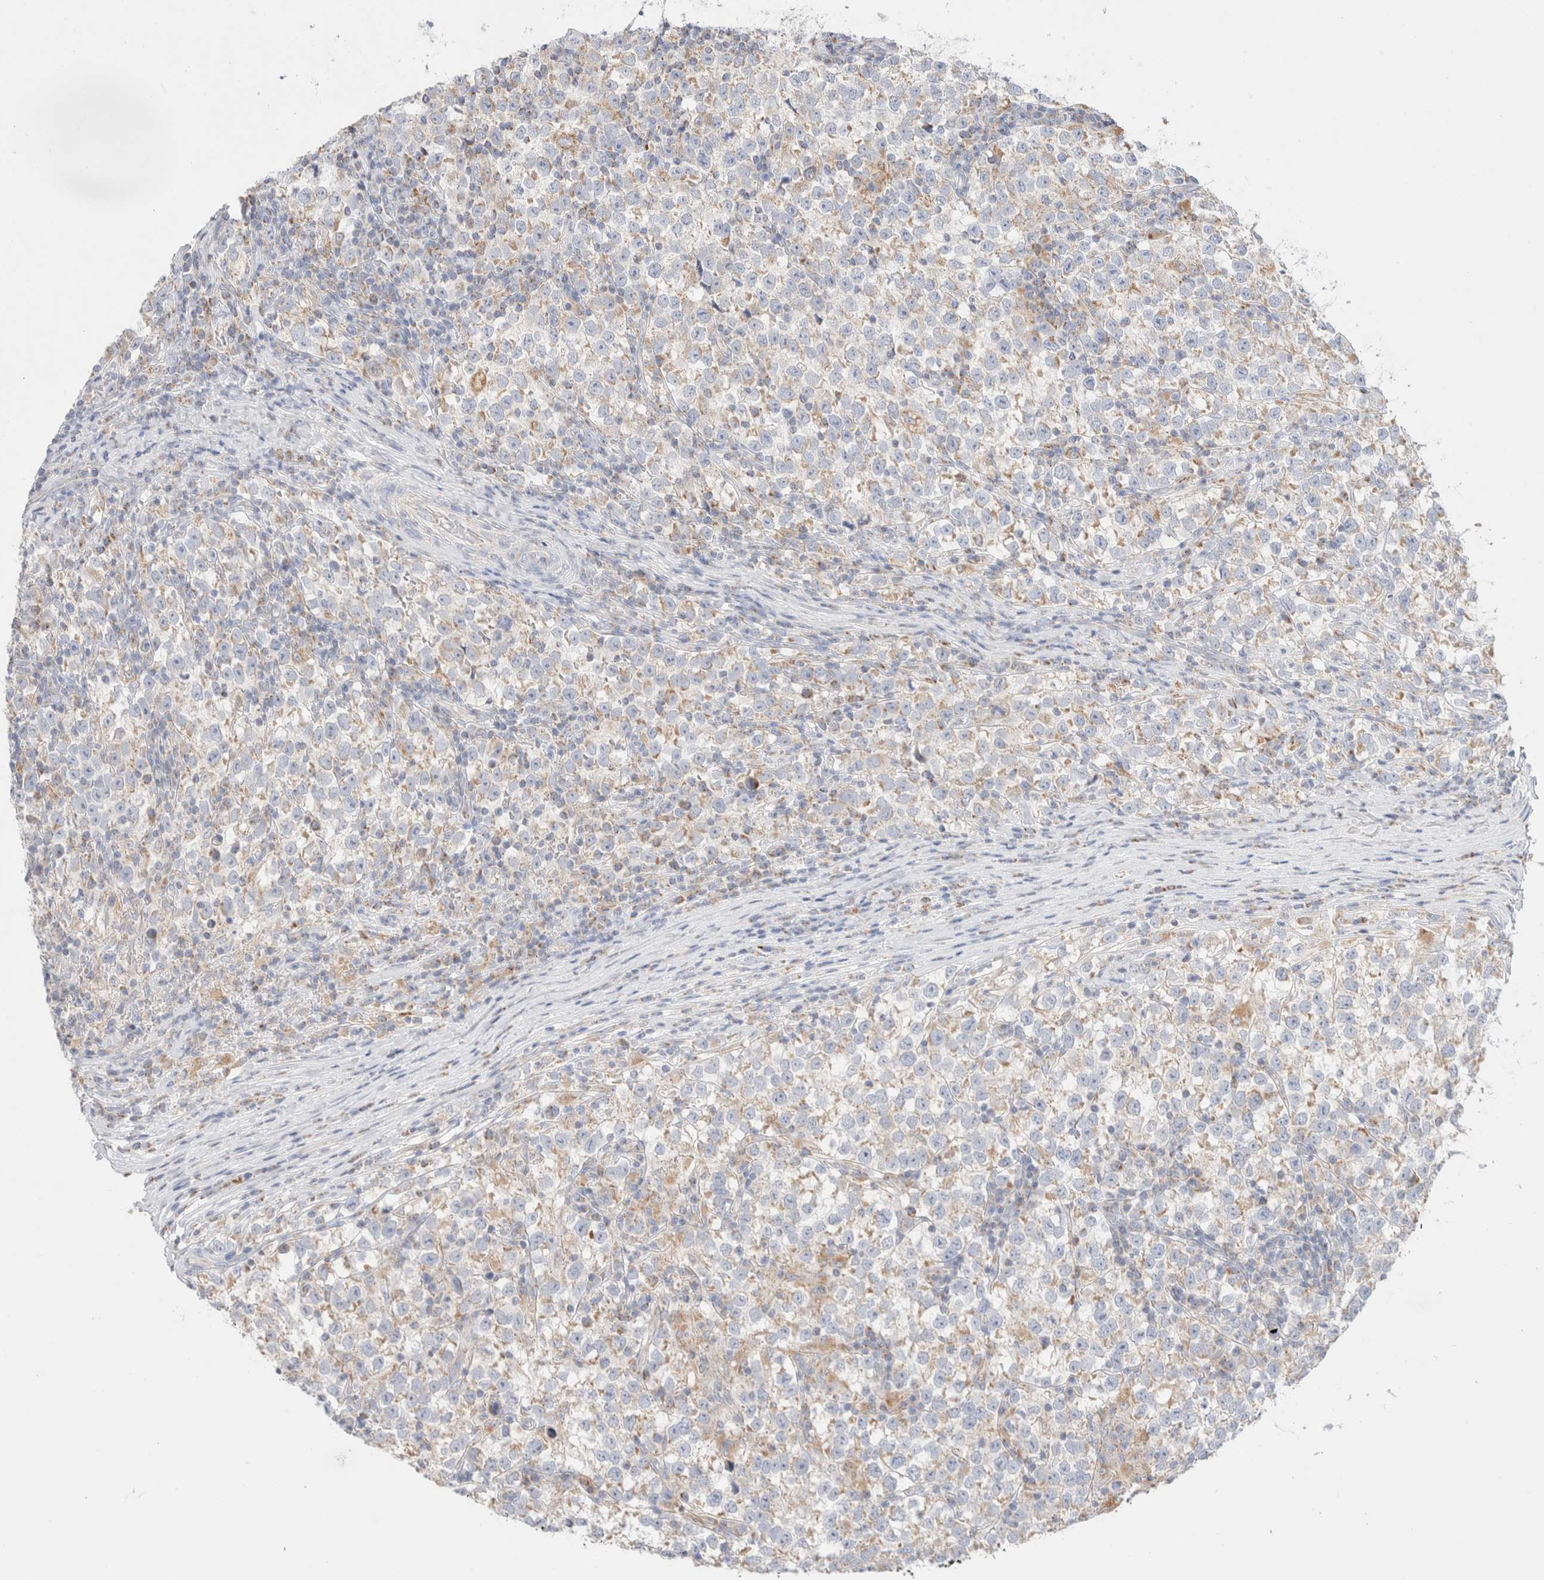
{"staining": {"intensity": "weak", "quantity": "<25%", "location": "cytoplasmic/membranous"}, "tissue": "testis cancer", "cell_type": "Tumor cells", "image_type": "cancer", "snomed": [{"axis": "morphology", "description": "Normal tissue, NOS"}, {"axis": "morphology", "description": "Seminoma, NOS"}, {"axis": "topography", "description": "Testis"}], "caption": "Protein analysis of testis cancer (seminoma) demonstrates no significant staining in tumor cells. Nuclei are stained in blue.", "gene": "ATP6V1C1", "patient": {"sex": "male", "age": 43}}